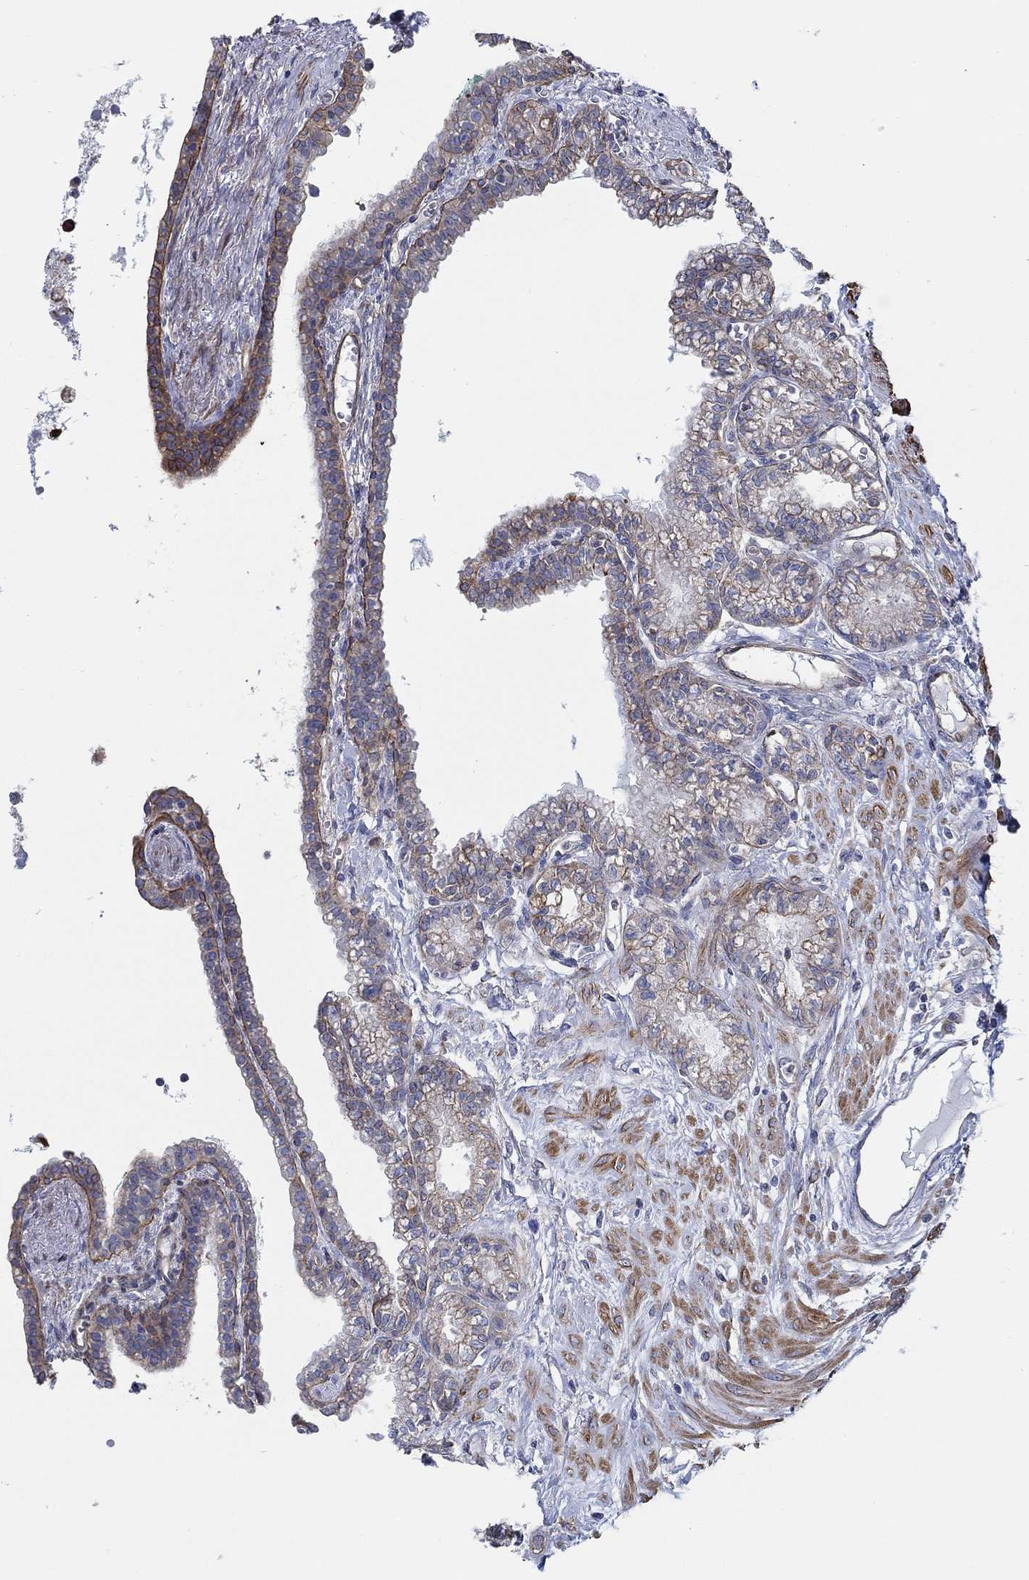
{"staining": {"intensity": "strong", "quantity": "<25%", "location": "cytoplasmic/membranous"}, "tissue": "seminal vesicle", "cell_type": "Glandular cells", "image_type": "normal", "snomed": [{"axis": "morphology", "description": "Normal tissue, NOS"}, {"axis": "morphology", "description": "Urothelial carcinoma, NOS"}, {"axis": "topography", "description": "Urinary bladder"}, {"axis": "topography", "description": "Seminal veicle"}], "caption": "A high-resolution image shows IHC staining of normal seminal vesicle, which reveals strong cytoplasmic/membranous positivity in approximately <25% of glandular cells.", "gene": "FMN1", "patient": {"sex": "male", "age": 76}}